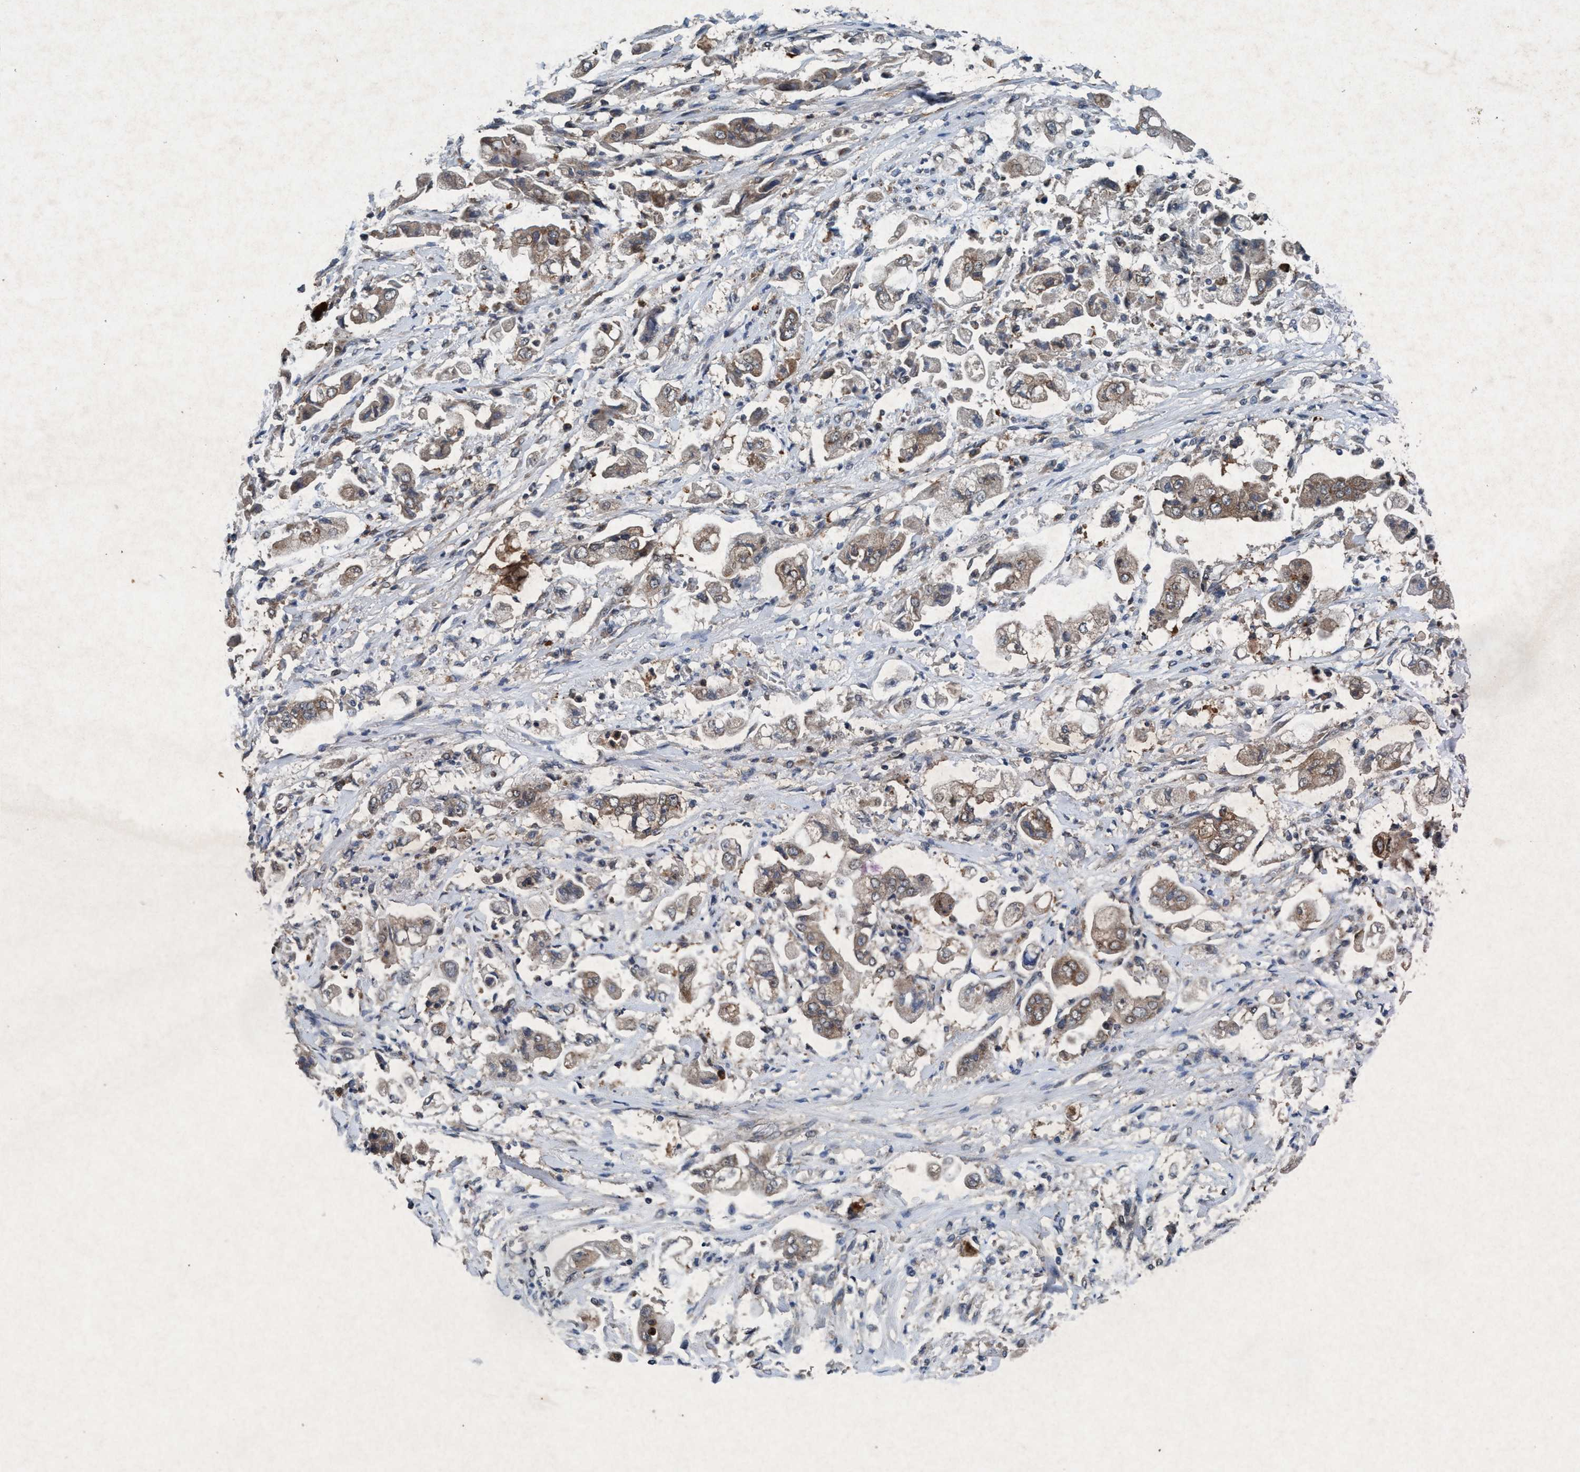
{"staining": {"intensity": "weak", "quantity": ">75%", "location": "cytoplasmic/membranous"}, "tissue": "stomach cancer", "cell_type": "Tumor cells", "image_type": "cancer", "snomed": [{"axis": "morphology", "description": "Adenocarcinoma, NOS"}, {"axis": "topography", "description": "Stomach"}], "caption": "Stomach adenocarcinoma stained with a brown dye reveals weak cytoplasmic/membranous positive expression in approximately >75% of tumor cells.", "gene": "AKT1S1", "patient": {"sex": "male", "age": 62}}